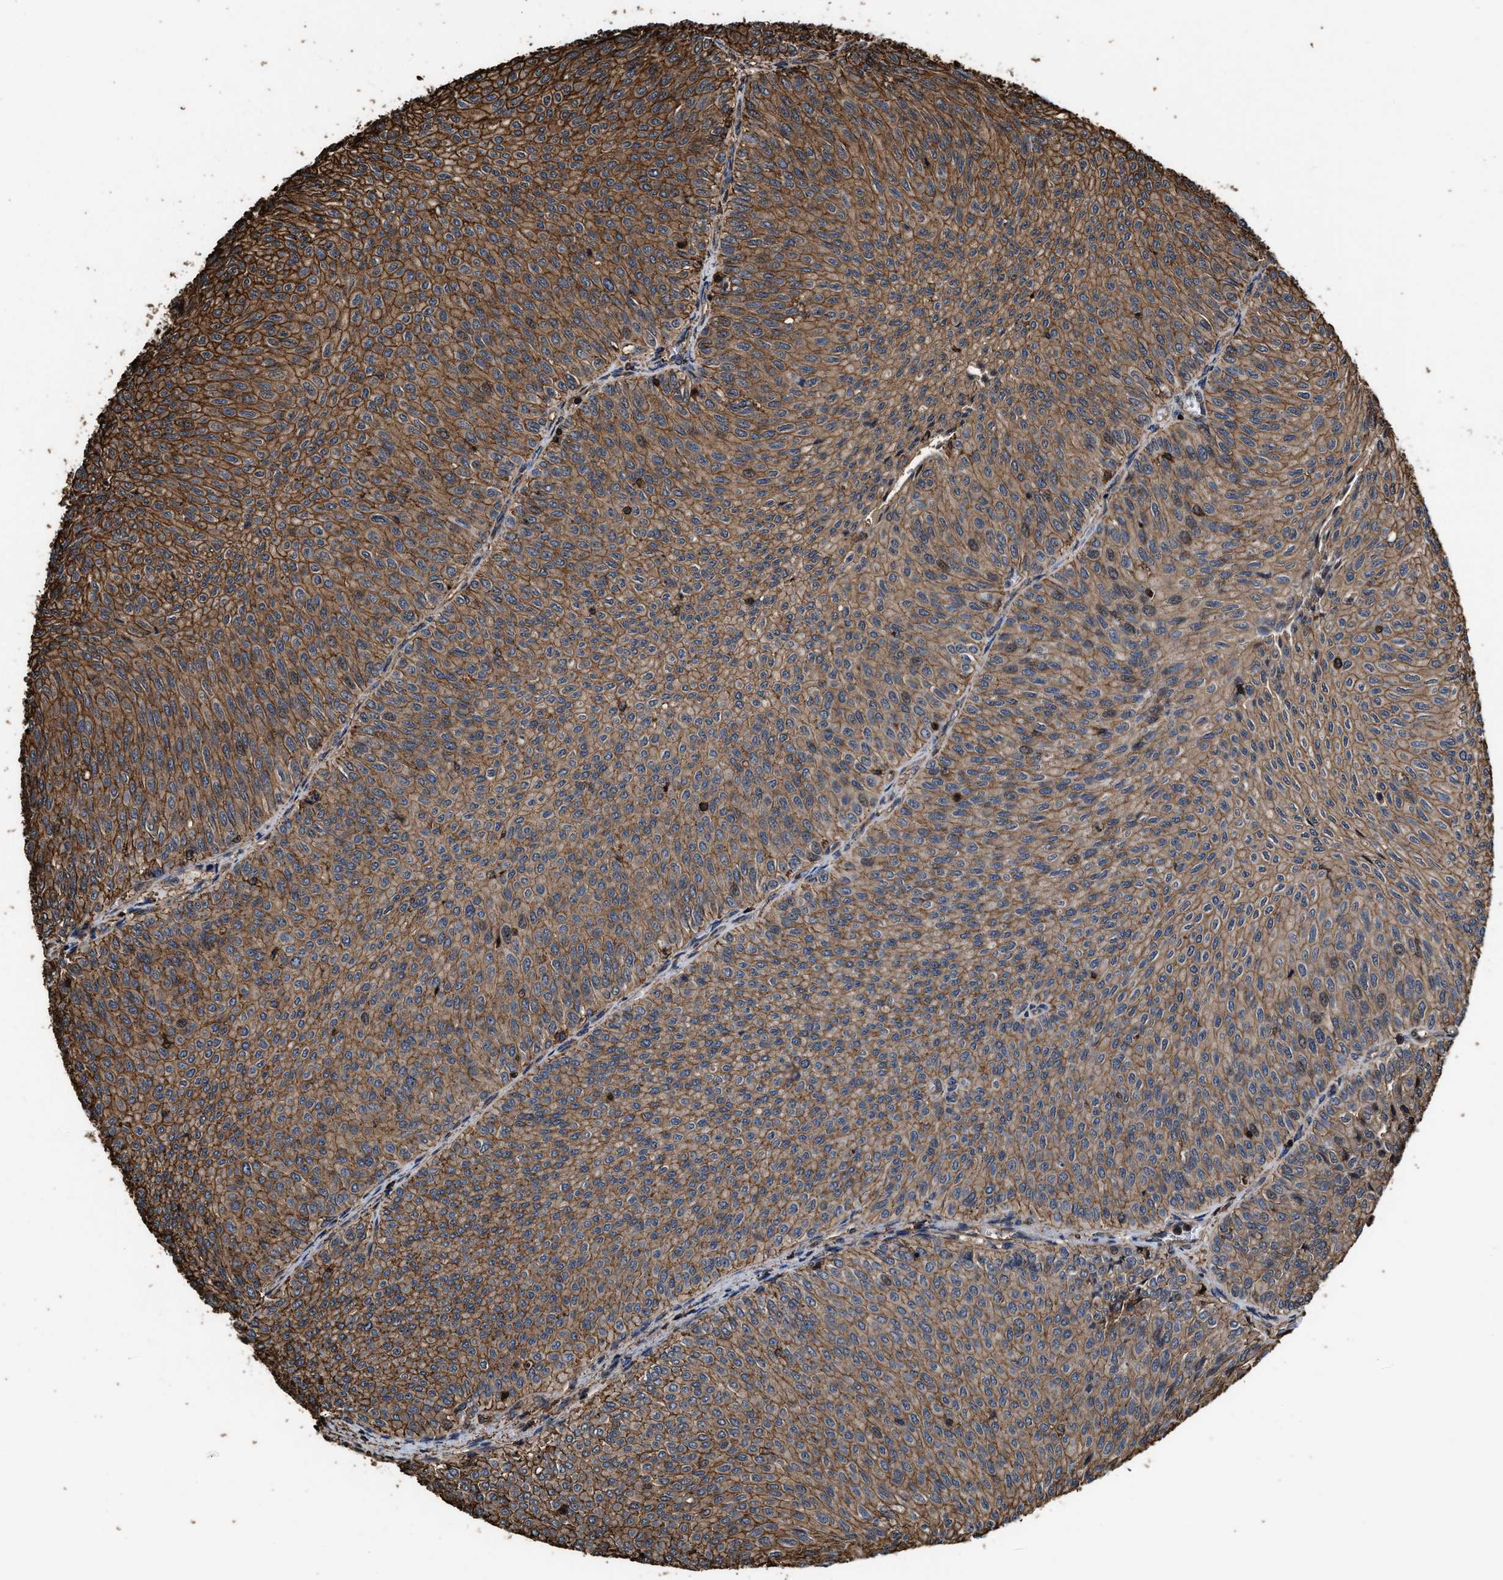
{"staining": {"intensity": "moderate", "quantity": ">75%", "location": "cytoplasmic/membranous"}, "tissue": "urothelial cancer", "cell_type": "Tumor cells", "image_type": "cancer", "snomed": [{"axis": "morphology", "description": "Urothelial carcinoma, Low grade"}, {"axis": "topography", "description": "Urinary bladder"}], "caption": "This is an image of immunohistochemistry (IHC) staining of urothelial carcinoma (low-grade), which shows moderate positivity in the cytoplasmic/membranous of tumor cells.", "gene": "KBTBD2", "patient": {"sex": "male", "age": 78}}